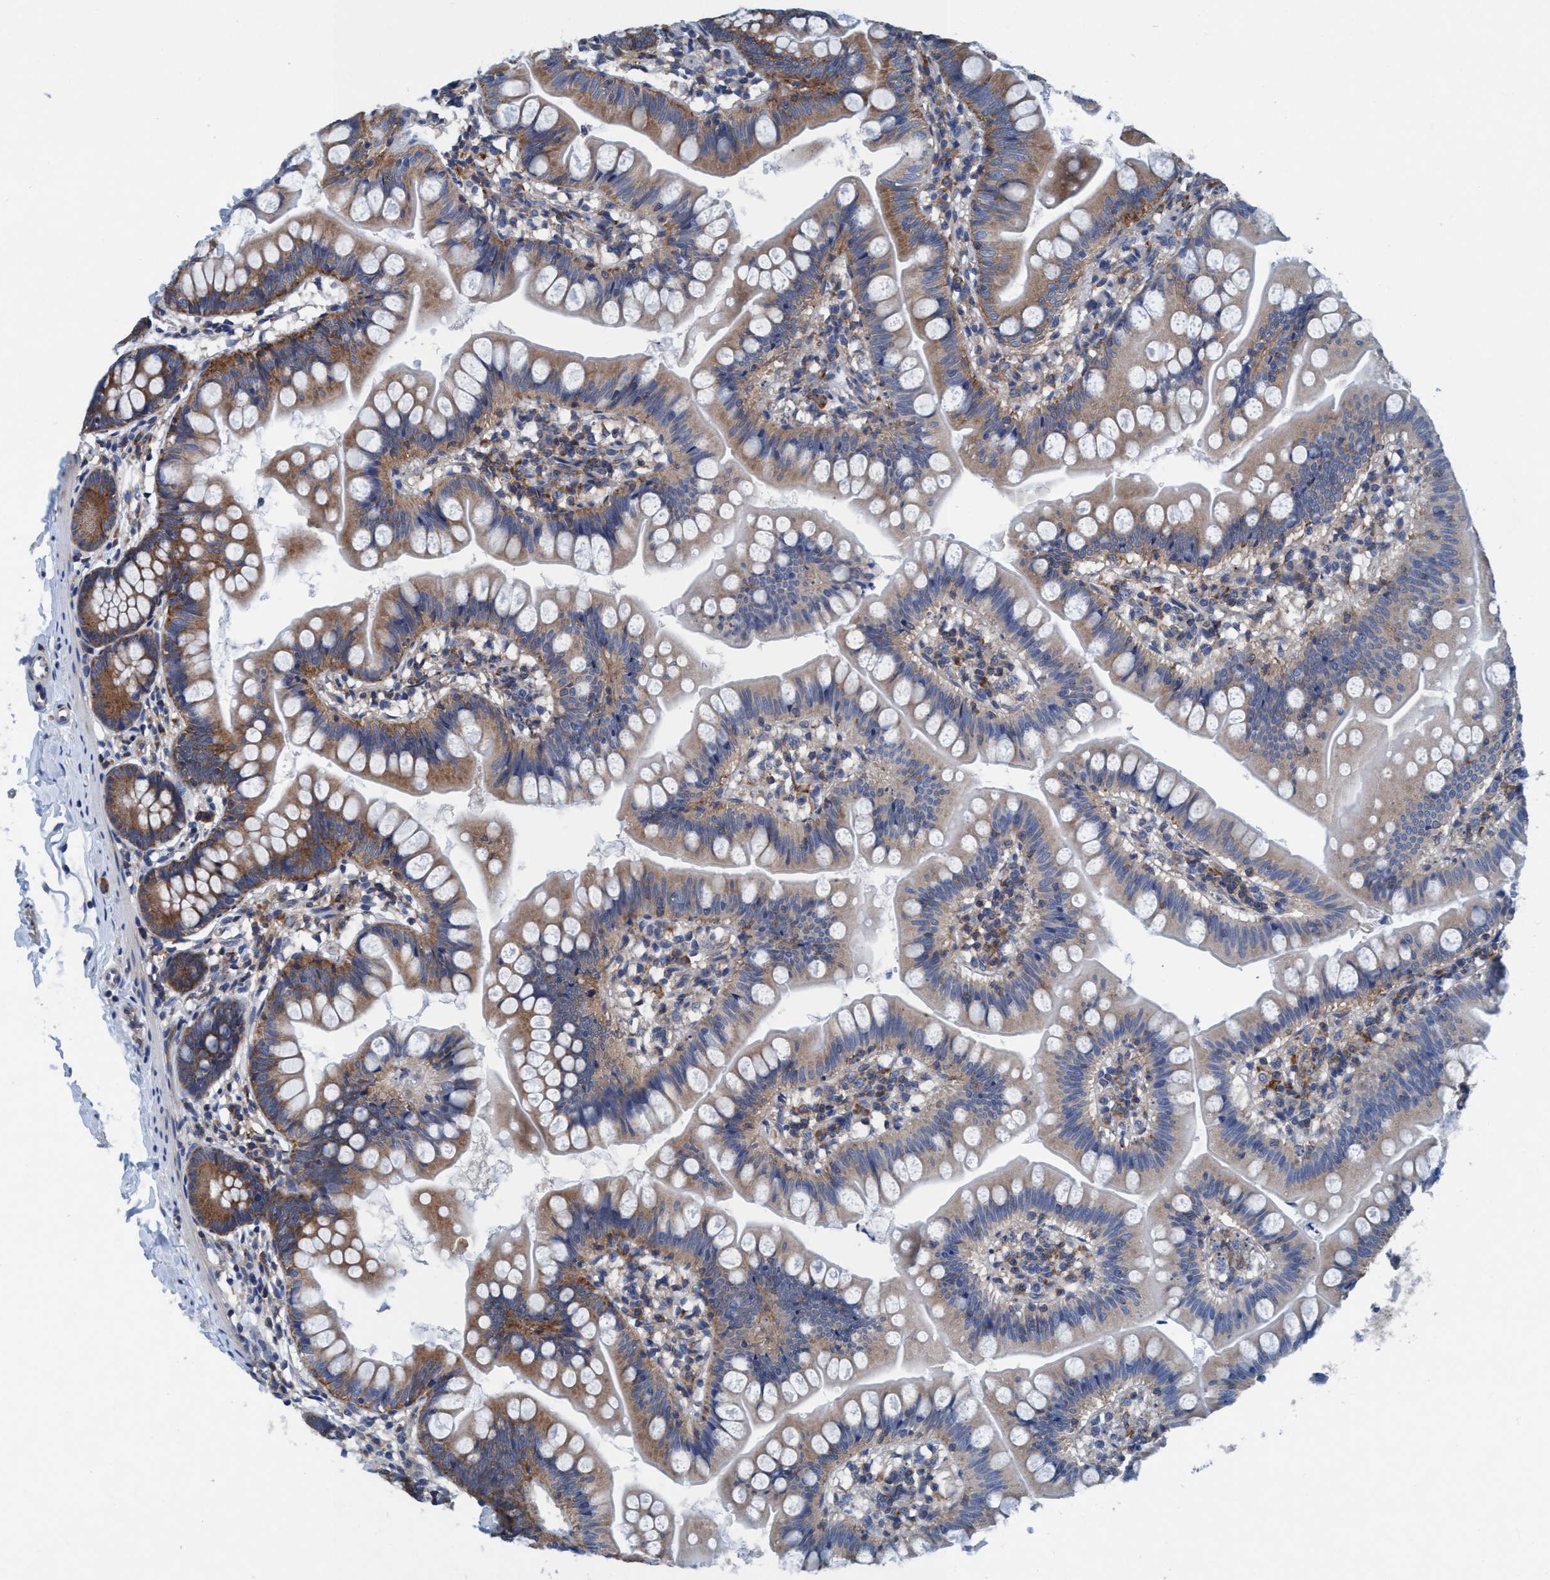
{"staining": {"intensity": "moderate", "quantity": ">75%", "location": "cytoplasmic/membranous"}, "tissue": "small intestine", "cell_type": "Glandular cells", "image_type": "normal", "snomed": [{"axis": "morphology", "description": "Normal tissue, NOS"}, {"axis": "topography", "description": "Small intestine"}], "caption": "Immunohistochemistry (IHC) of normal human small intestine reveals medium levels of moderate cytoplasmic/membranous expression in approximately >75% of glandular cells.", "gene": "NMT1", "patient": {"sex": "male", "age": 7}}